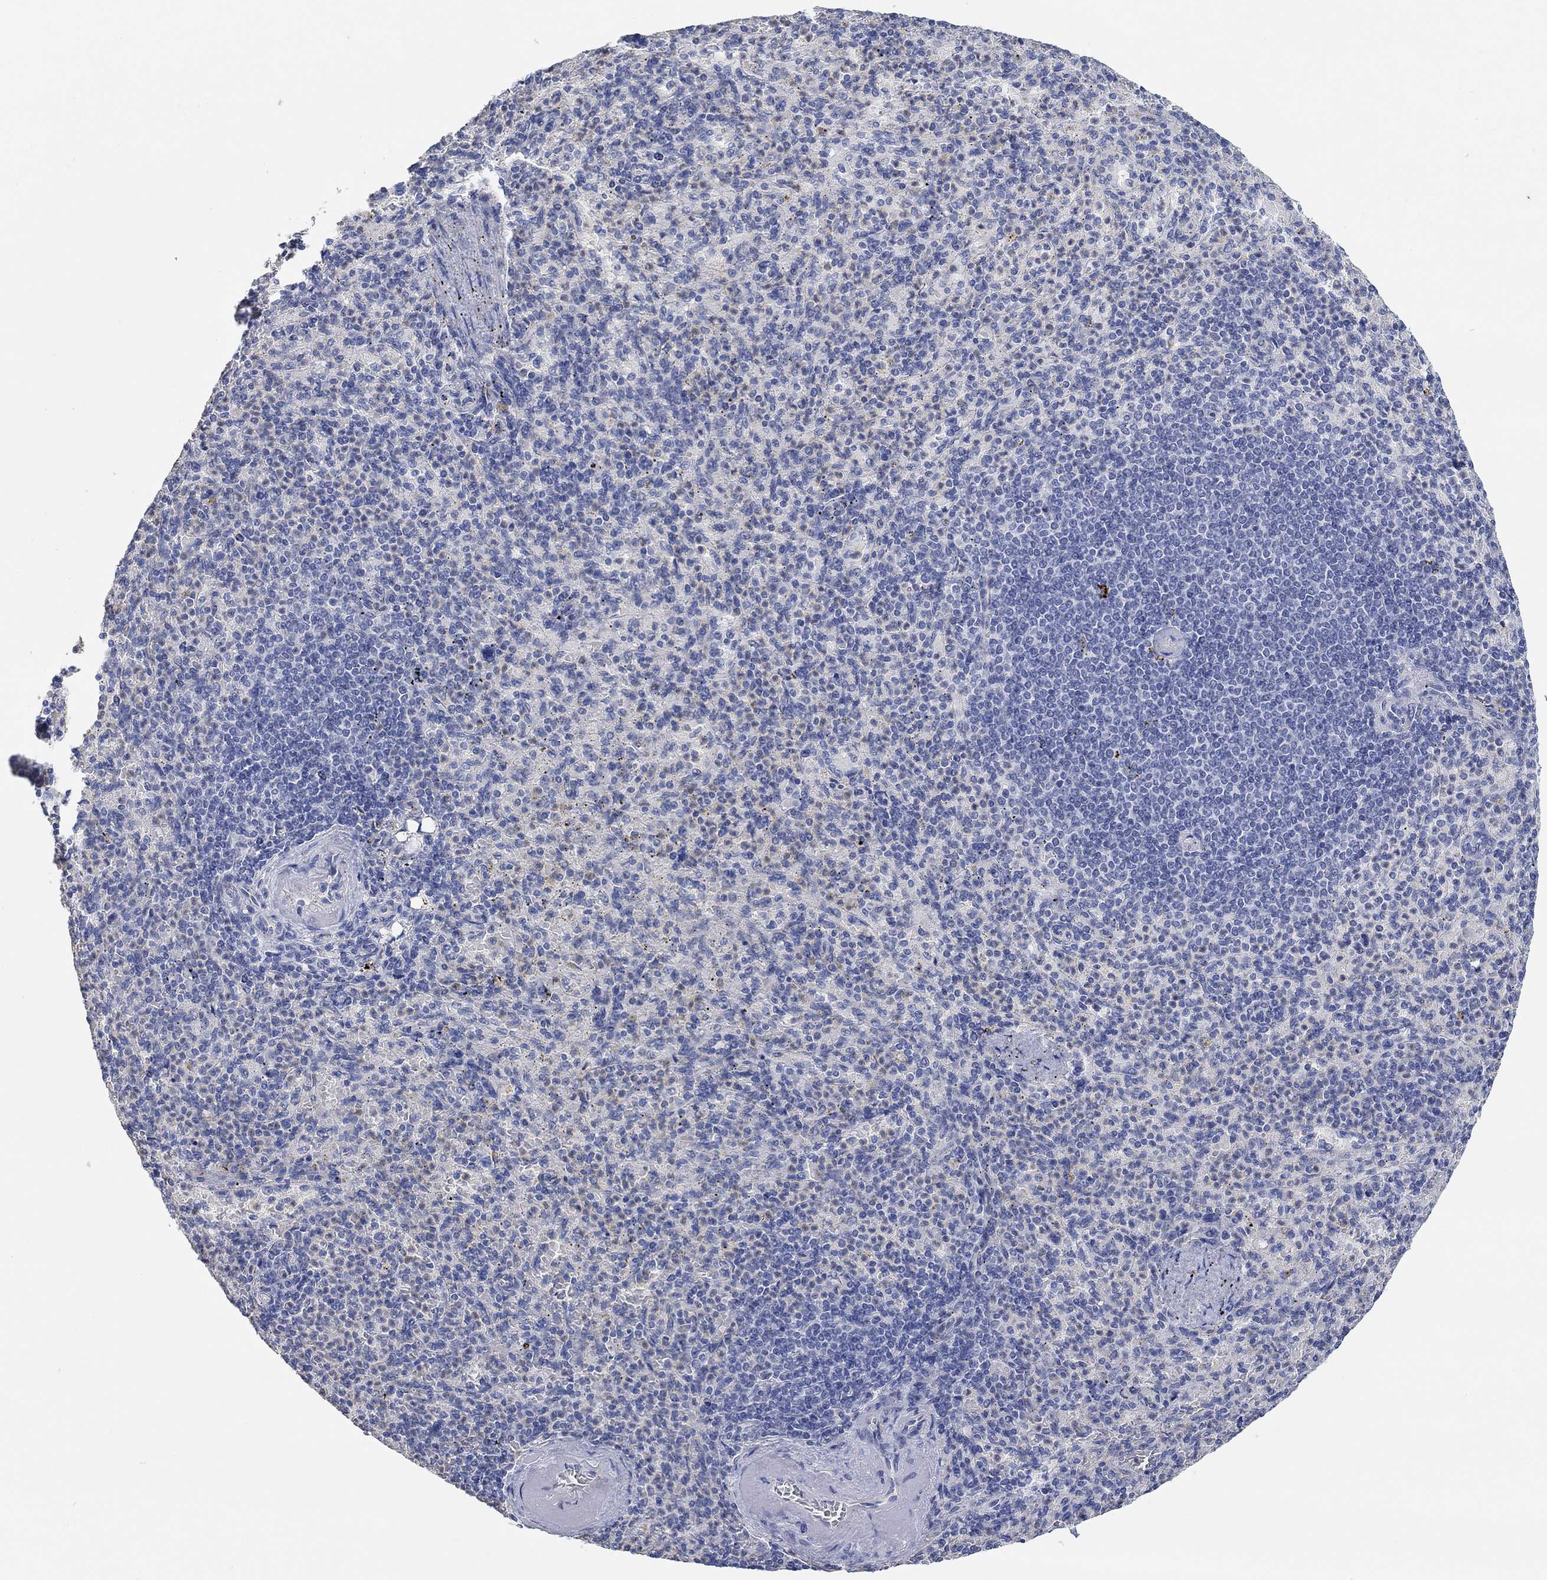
{"staining": {"intensity": "negative", "quantity": "none", "location": "none"}, "tissue": "spleen", "cell_type": "Cells in red pulp", "image_type": "normal", "snomed": [{"axis": "morphology", "description": "Normal tissue, NOS"}, {"axis": "topography", "description": "Spleen"}], "caption": "Spleen stained for a protein using IHC demonstrates no positivity cells in red pulp.", "gene": "NLRP14", "patient": {"sex": "female", "age": 74}}